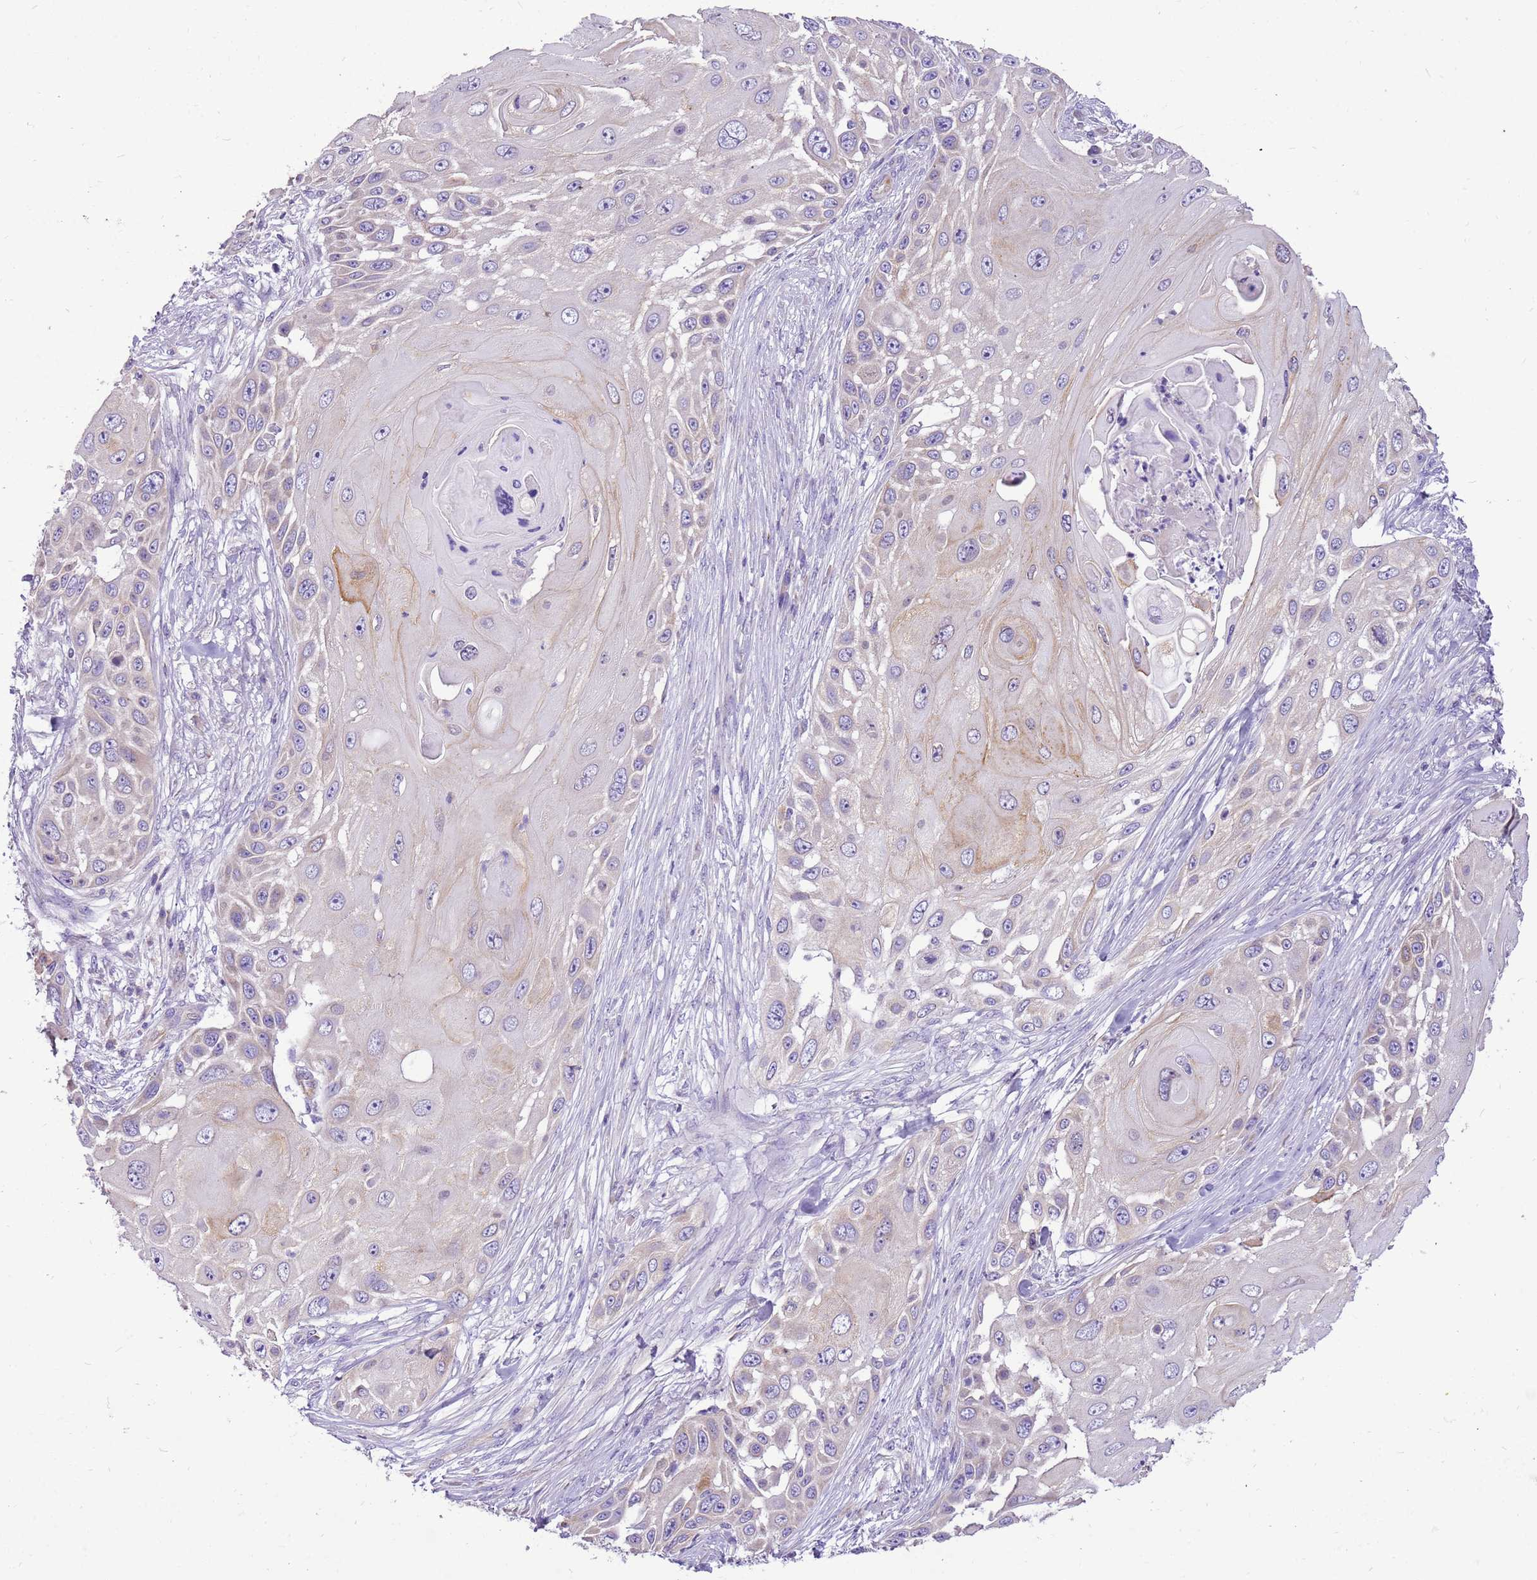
{"staining": {"intensity": "weak", "quantity": "<25%", "location": "cytoplasmic/membranous"}, "tissue": "skin cancer", "cell_type": "Tumor cells", "image_type": "cancer", "snomed": [{"axis": "morphology", "description": "Squamous cell carcinoma, NOS"}, {"axis": "topography", "description": "Skin"}], "caption": "Immunohistochemistry of human squamous cell carcinoma (skin) demonstrates no positivity in tumor cells. Nuclei are stained in blue.", "gene": "GLCE", "patient": {"sex": "female", "age": 44}}